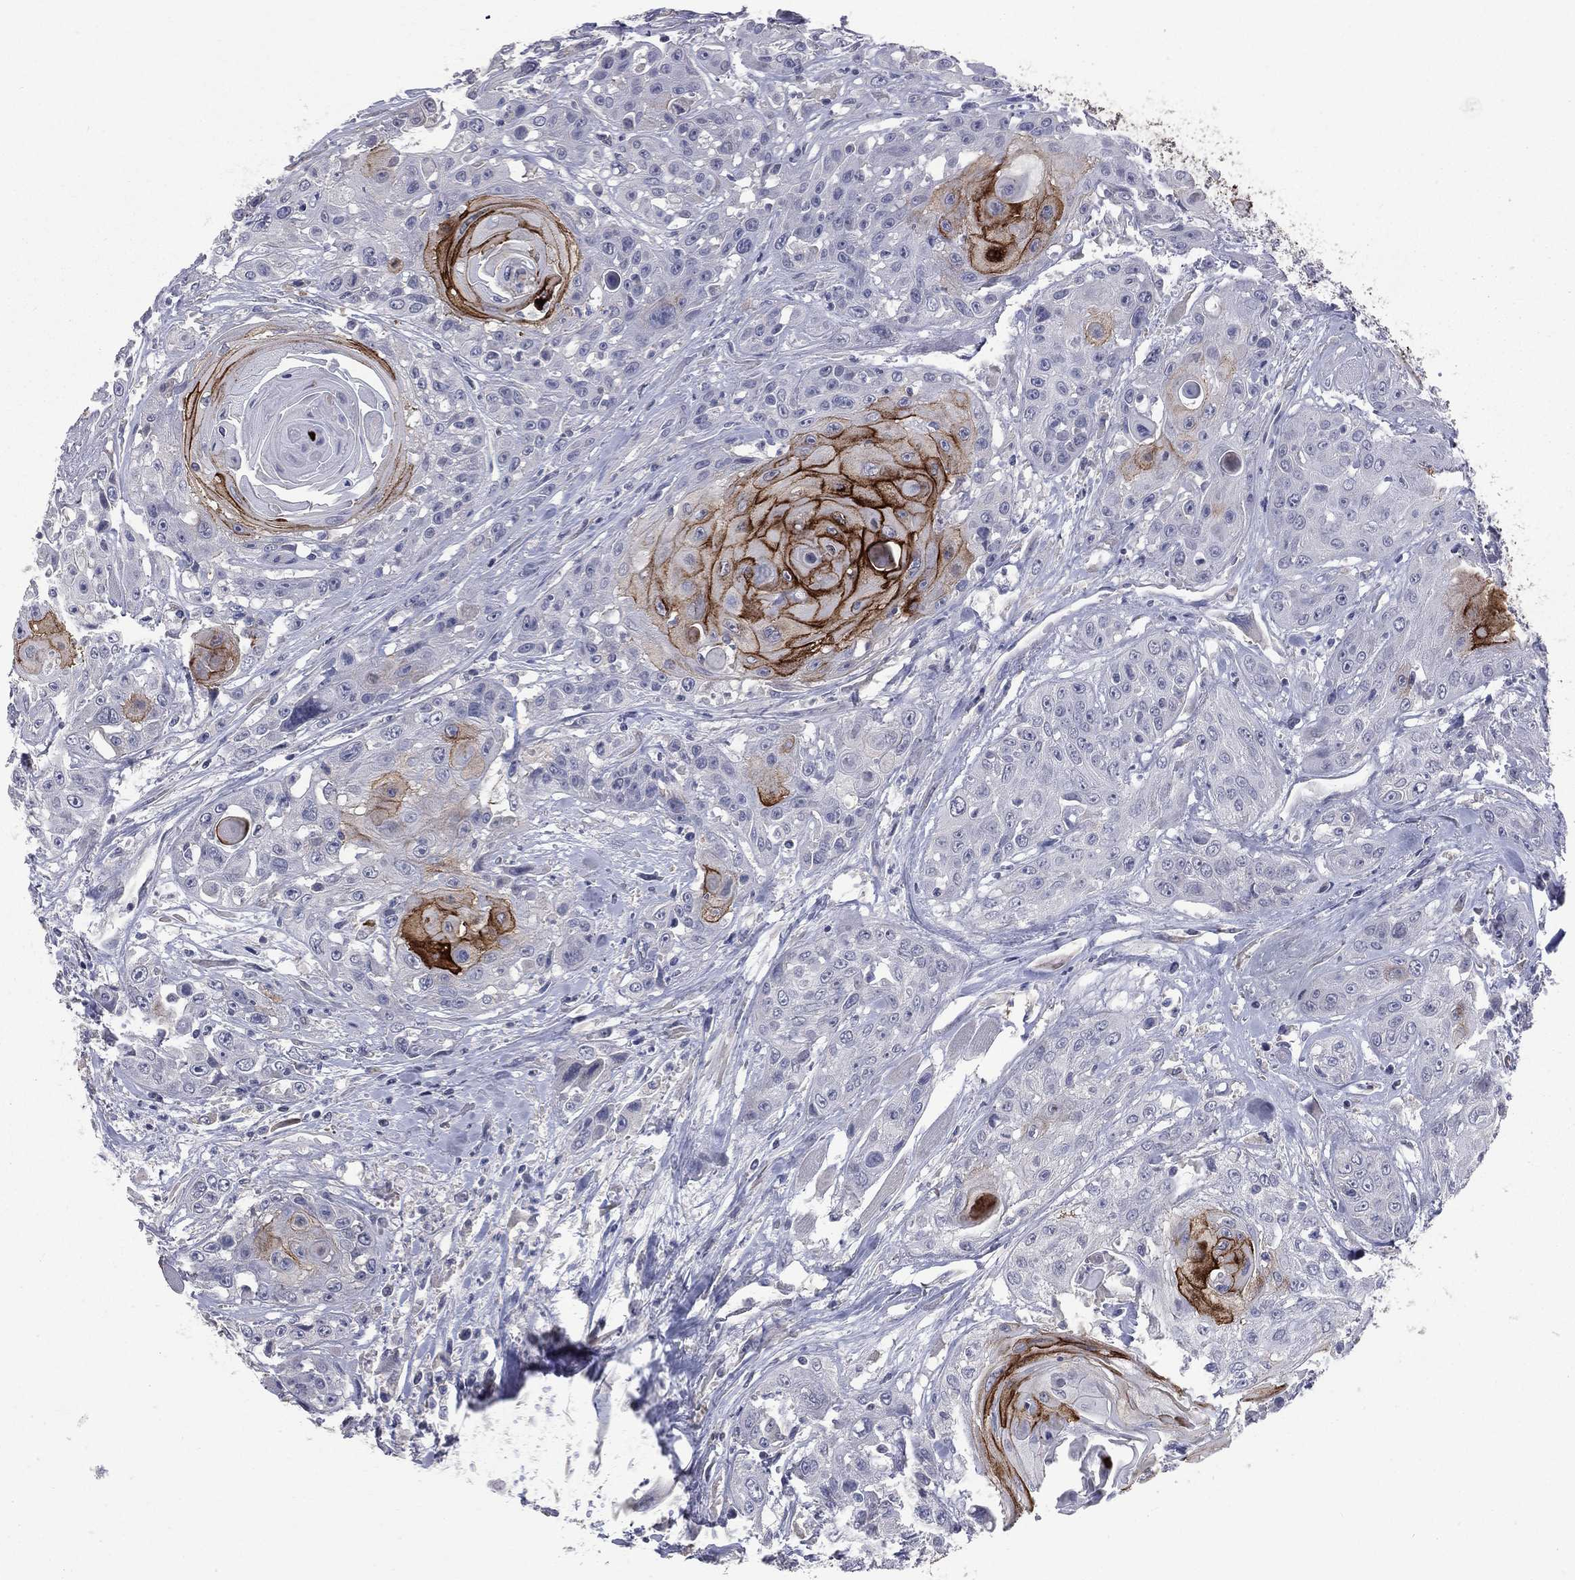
{"staining": {"intensity": "strong", "quantity": "25%-75%", "location": "cytoplasmic/membranous"}, "tissue": "head and neck cancer", "cell_type": "Tumor cells", "image_type": "cancer", "snomed": [{"axis": "morphology", "description": "Squamous cell carcinoma, NOS"}, {"axis": "topography", "description": "Head-Neck"}], "caption": "Immunohistochemistry (IHC) (DAB (3,3'-diaminobenzidine)) staining of human squamous cell carcinoma (head and neck) demonstrates strong cytoplasmic/membranous protein expression in approximately 25%-75% of tumor cells. The staining was performed using DAB to visualize the protein expression in brown, while the nuclei were stained in blue with hematoxylin (Magnification: 20x).", "gene": "DMKN", "patient": {"sex": "female", "age": 59}}